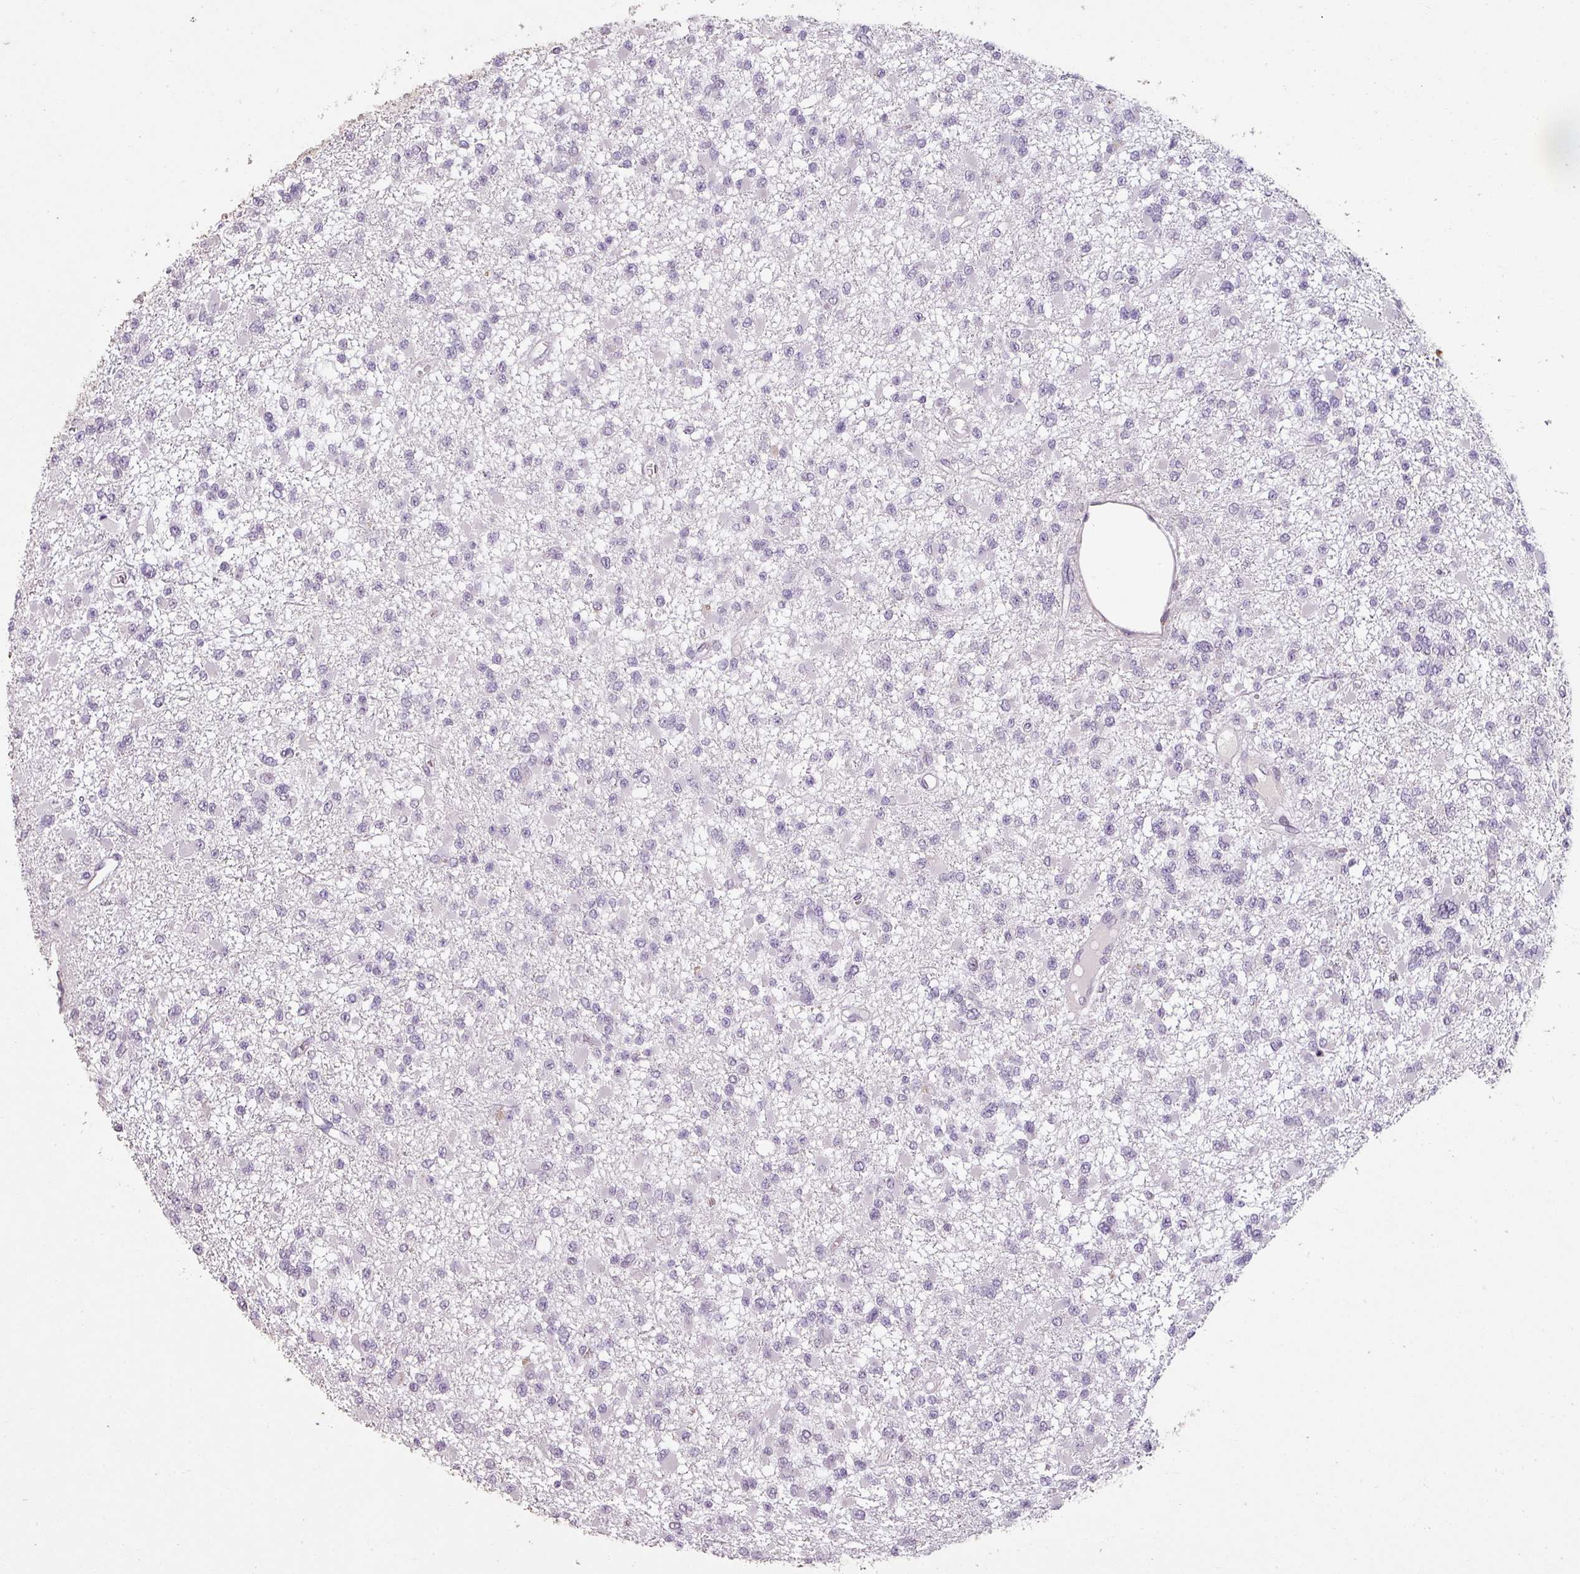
{"staining": {"intensity": "negative", "quantity": "none", "location": "none"}, "tissue": "glioma", "cell_type": "Tumor cells", "image_type": "cancer", "snomed": [{"axis": "morphology", "description": "Glioma, malignant, Low grade"}, {"axis": "topography", "description": "Brain"}], "caption": "Immunohistochemistry (IHC) histopathology image of neoplastic tissue: human glioma stained with DAB demonstrates no significant protein positivity in tumor cells. (DAB (3,3'-diaminobenzidine) immunohistochemistry (IHC) visualized using brightfield microscopy, high magnification).", "gene": "LYPLA1", "patient": {"sex": "female", "age": 22}}